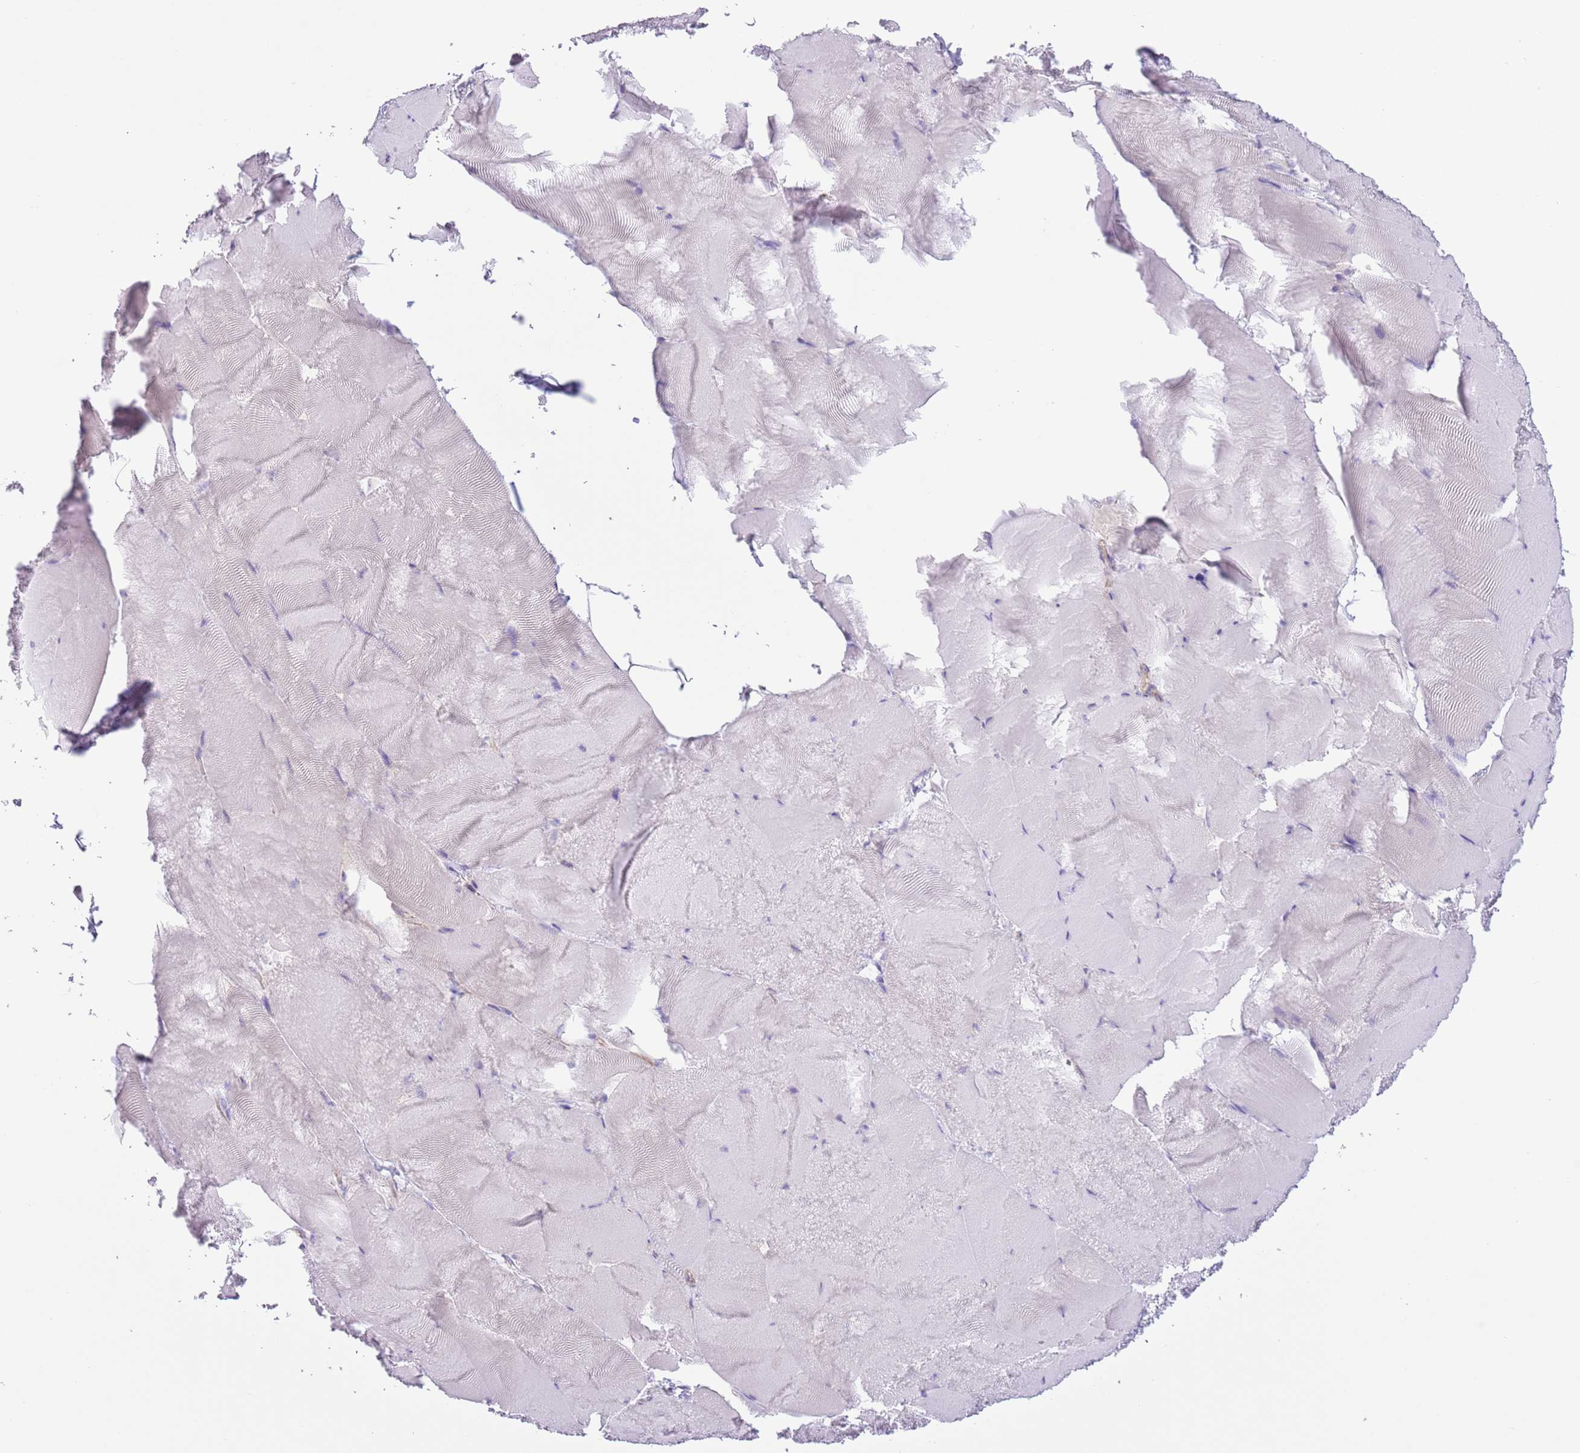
{"staining": {"intensity": "negative", "quantity": "none", "location": "none"}, "tissue": "skeletal muscle", "cell_type": "Myocytes", "image_type": "normal", "snomed": [{"axis": "morphology", "description": "Normal tissue, NOS"}, {"axis": "topography", "description": "Skeletal muscle"}], "caption": "Myocytes are negative for protein expression in normal human skeletal muscle.", "gene": "RBP3", "patient": {"sex": "female", "age": 64}}